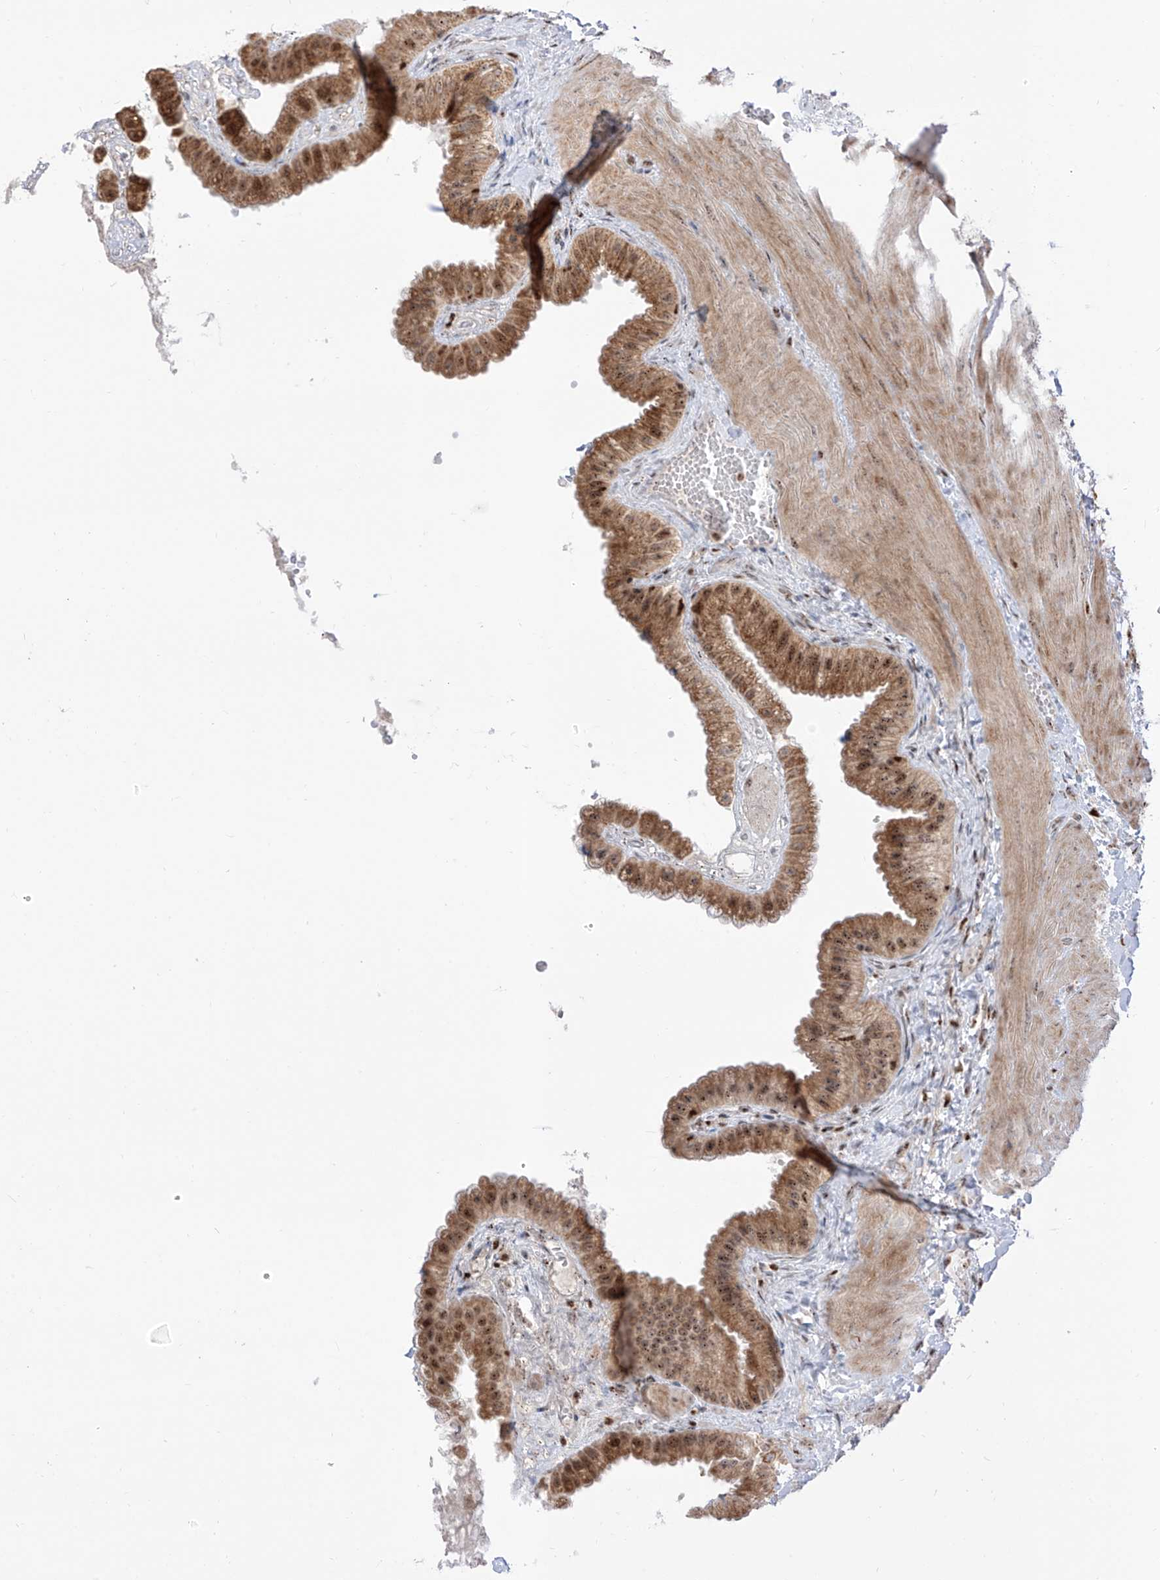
{"staining": {"intensity": "moderate", "quantity": ">75%", "location": "cytoplasmic/membranous,nuclear"}, "tissue": "gallbladder", "cell_type": "Glandular cells", "image_type": "normal", "snomed": [{"axis": "morphology", "description": "Normal tissue, NOS"}, {"axis": "topography", "description": "Gallbladder"}], "caption": "Immunohistochemistry (IHC) (DAB (3,3'-diaminobenzidine)) staining of normal gallbladder shows moderate cytoplasmic/membranous,nuclear protein staining in approximately >75% of glandular cells. The protein is stained brown, and the nuclei are stained in blue (DAB (3,3'-diaminobenzidine) IHC with brightfield microscopy, high magnification).", "gene": "ZBTB8A", "patient": {"sex": "male", "age": 55}}